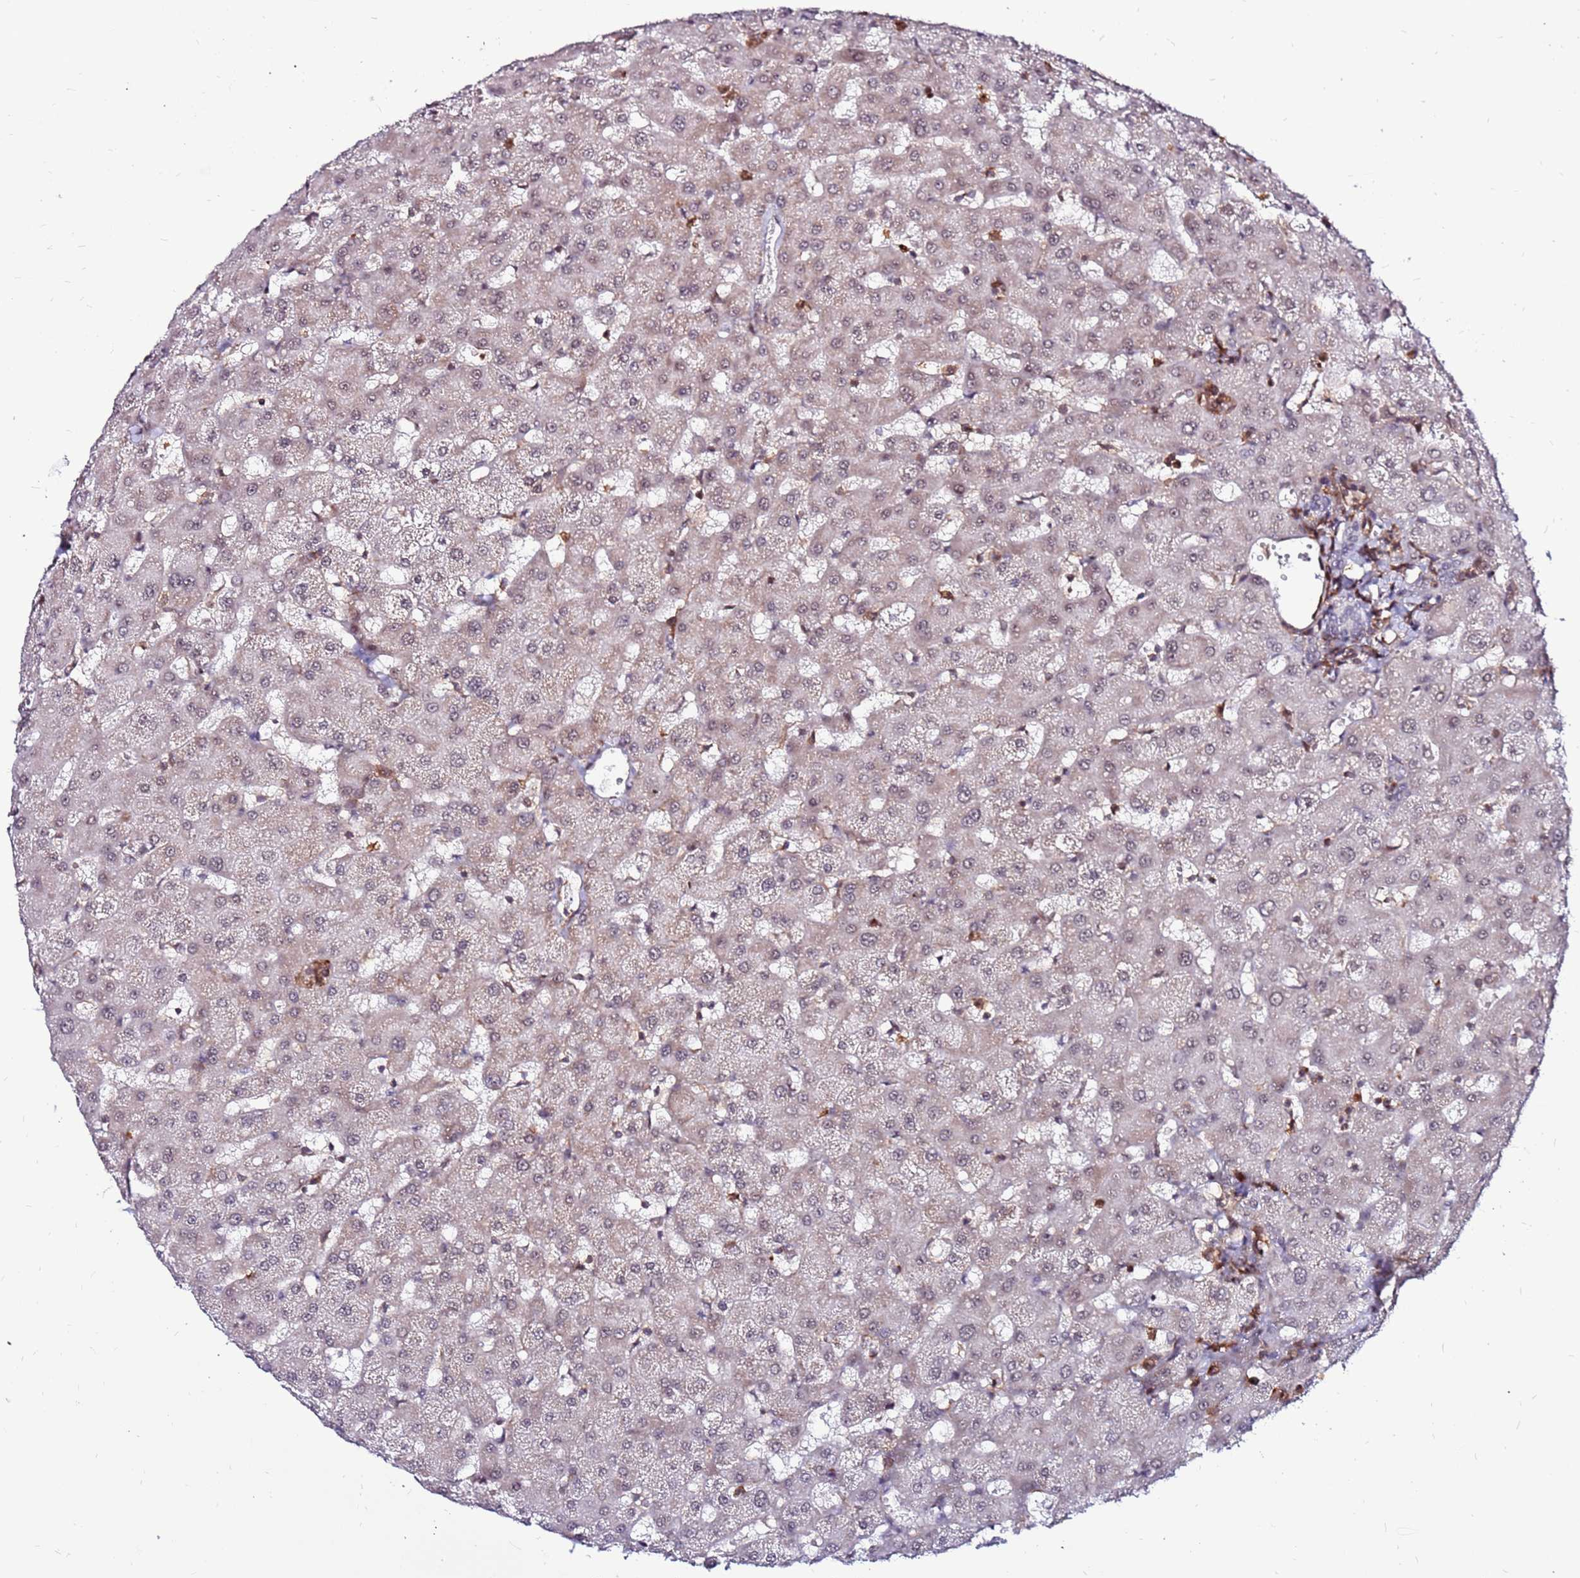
{"staining": {"intensity": "negative", "quantity": "none", "location": "none"}, "tissue": "liver", "cell_type": "Cholangiocytes", "image_type": "normal", "snomed": [{"axis": "morphology", "description": "Normal tissue, NOS"}, {"axis": "topography", "description": "Liver"}], "caption": "This is an immunohistochemistry (IHC) micrograph of benign human liver. There is no positivity in cholangiocytes.", "gene": "CLK3", "patient": {"sex": "female", "age": 63}}